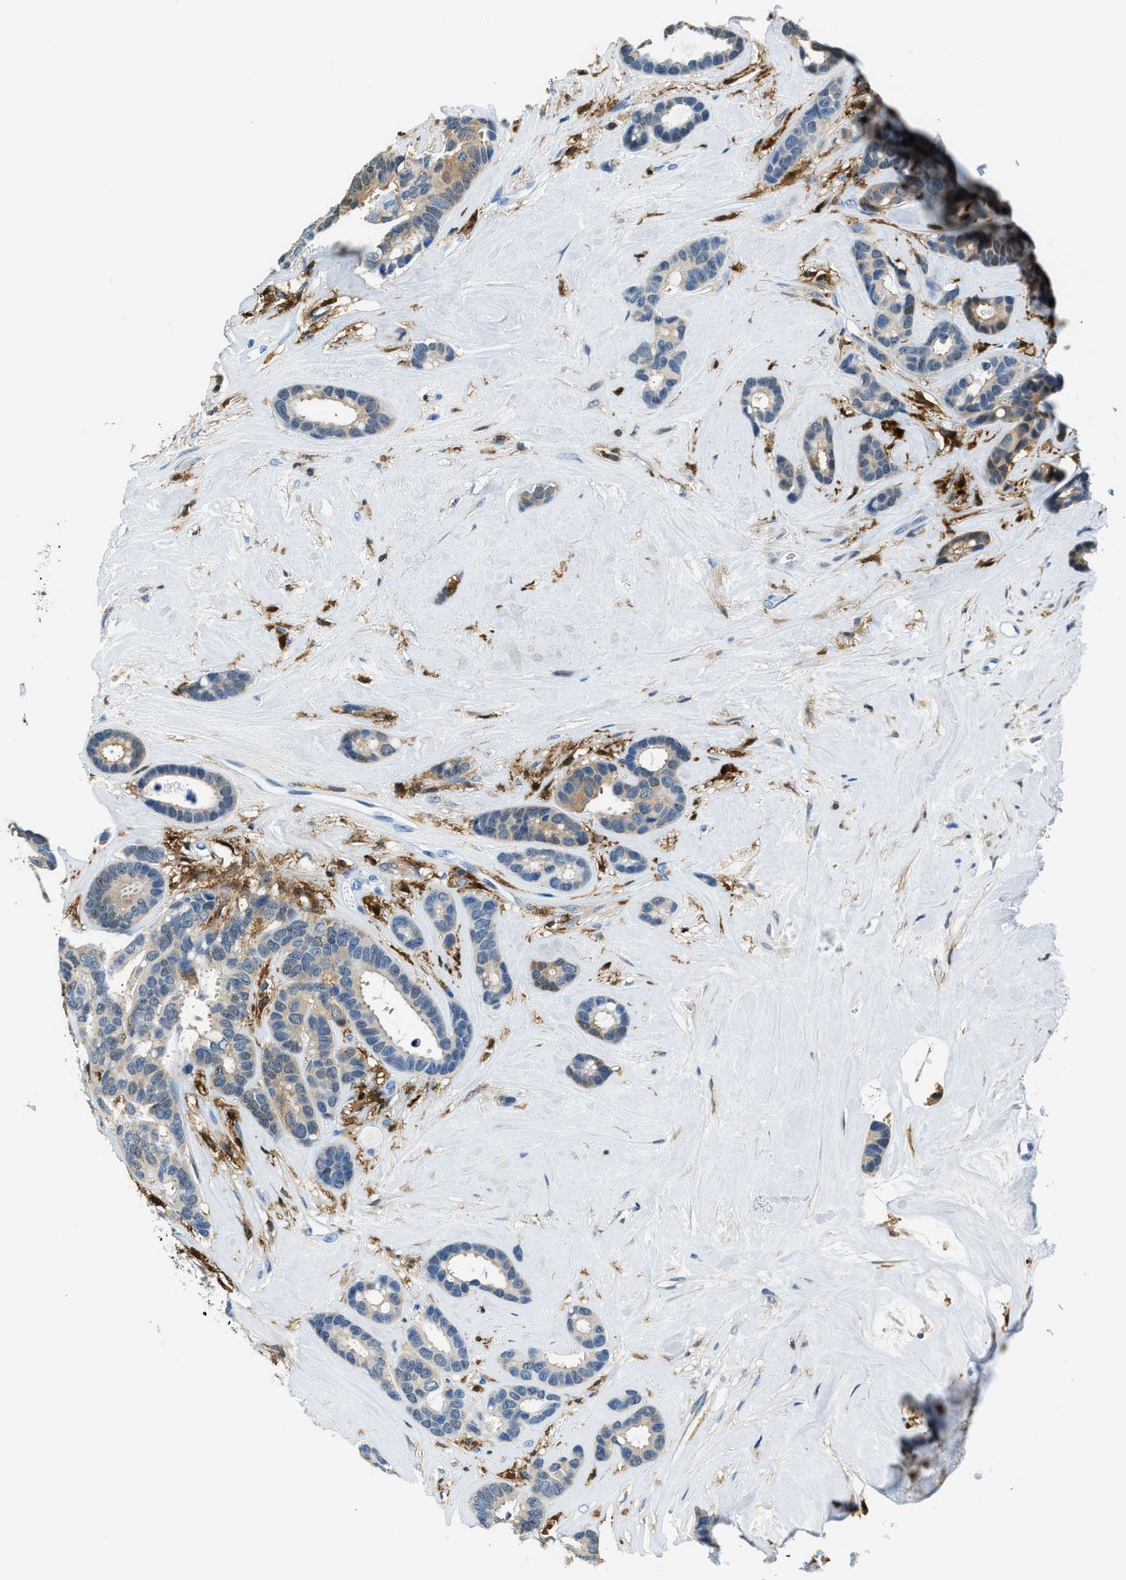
{"staining": {"intensity": "weak", "quantity": "<25%", "location": "cytoplasmic/membranous"}, "tissue": "breast cancer", "cell_type": "Tumor cells", "image_type": "cancer", "snomed": [{"axis": "morphology", "description": "Duct carcinoma"}, {"axis": "topography", "description": "Breast"}], "caption": "A histopathology image of breast cancer stained for a protein exhibits no brown staining in tumor cells.", "gene": "CAPG", "patient": {"sex": "female", "age": 87}}